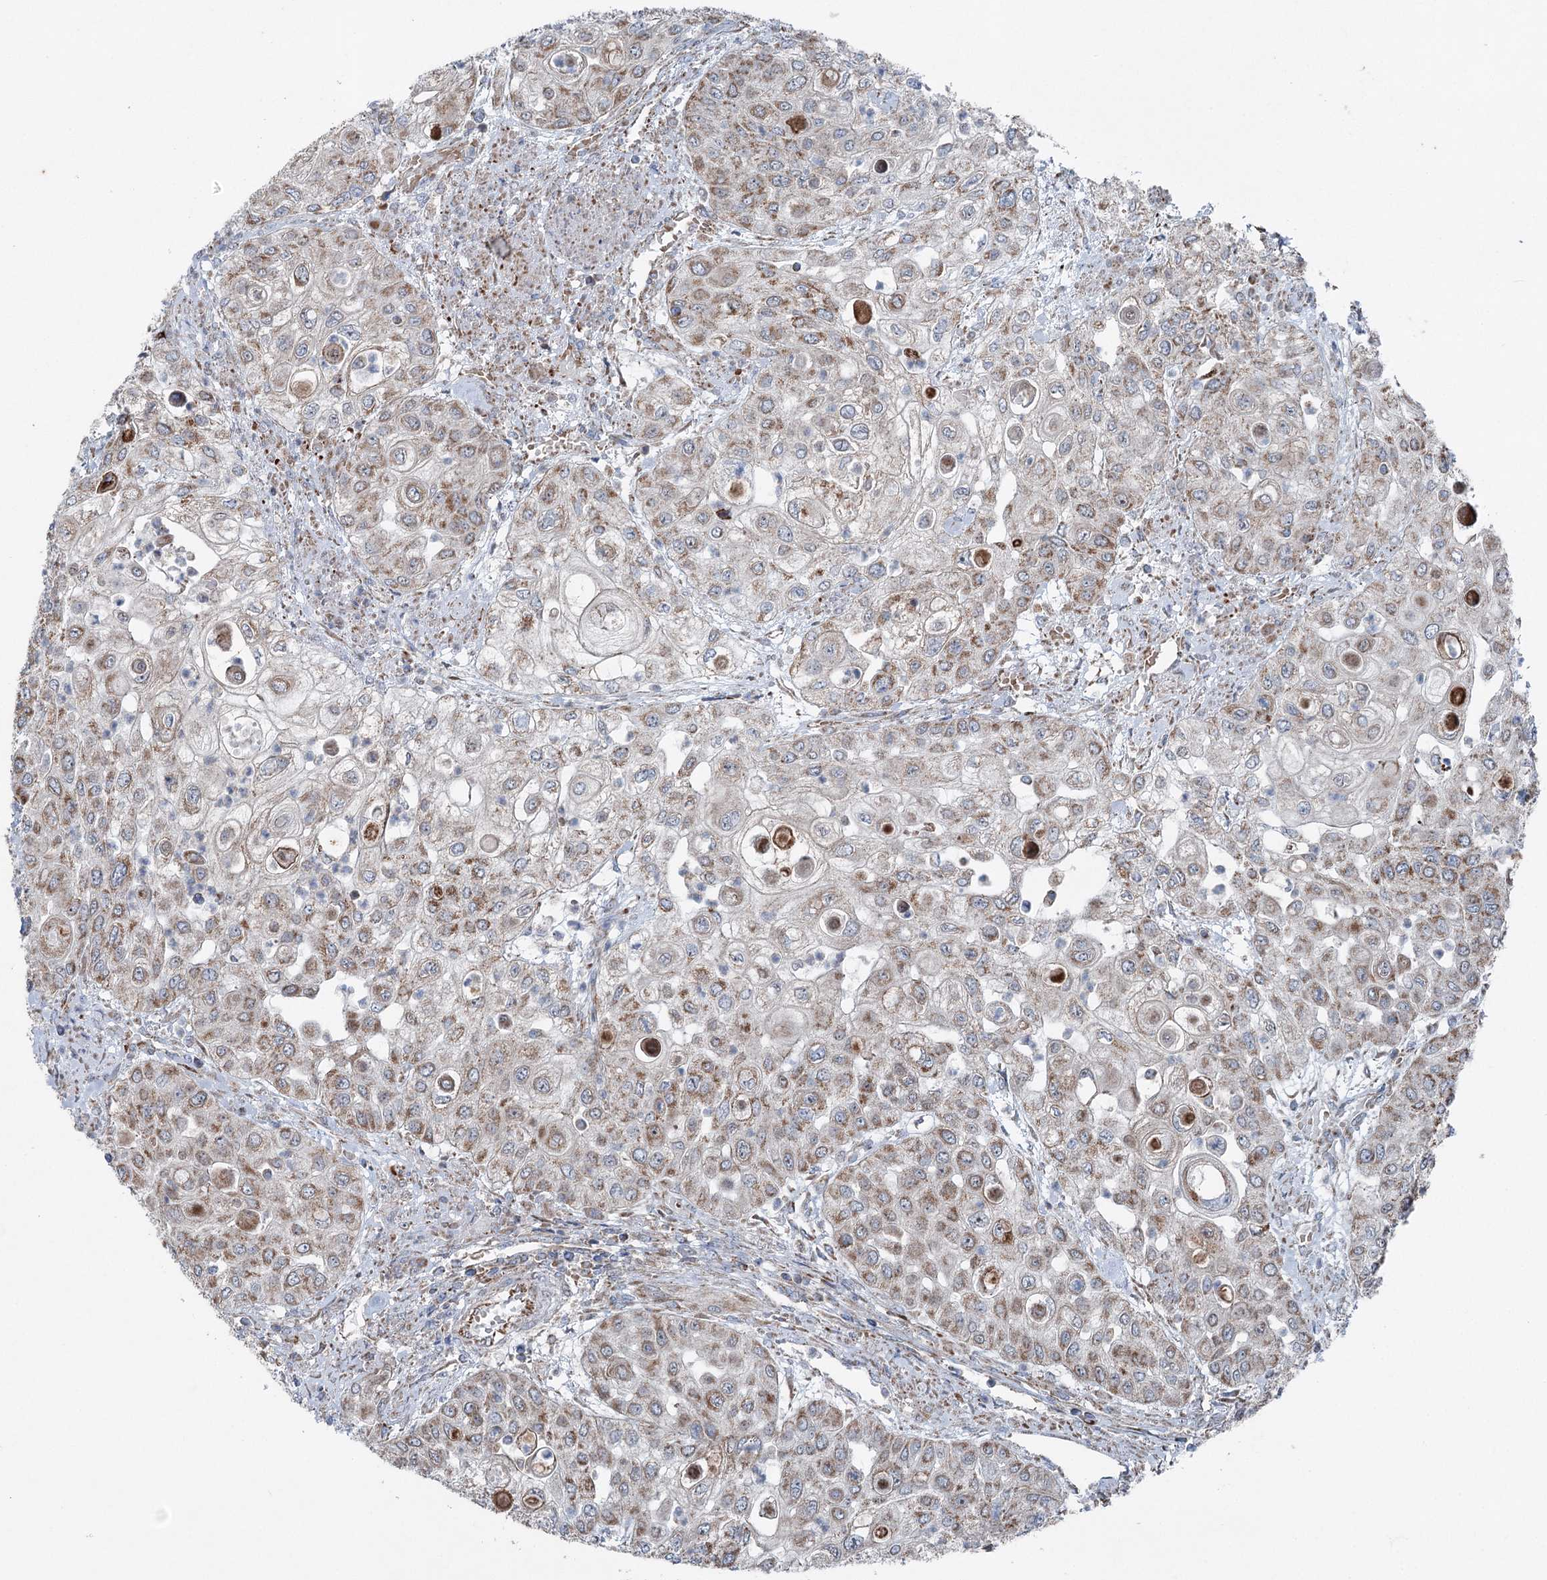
{"staining": {"intensity": "moderate", "quantity": "<25%", "location": "cytoplasmic/membranous"}, "tissue": "urothelial cancer", "cell_type": "Tumor cells", "image_type": "cancer", "snomed": [{"axis": "morphology", "description": "Urothelial carcinoma, High grade"}, {"axis": "topography", "description": "Urinary bladder"}], "caption": "IHC histopathology image of neoplastic tissue: high-grade urothelial carcinoma stained using immunohistochemistry (IHC) displays low levels of moderate protein expression localized specifically in the cytoplasmic/membranous of tumor cells, appearing as a cytoplasmic/membranous brown color.", "gene": "UCN3", "patient": {"sex": "female", "age": 79}}